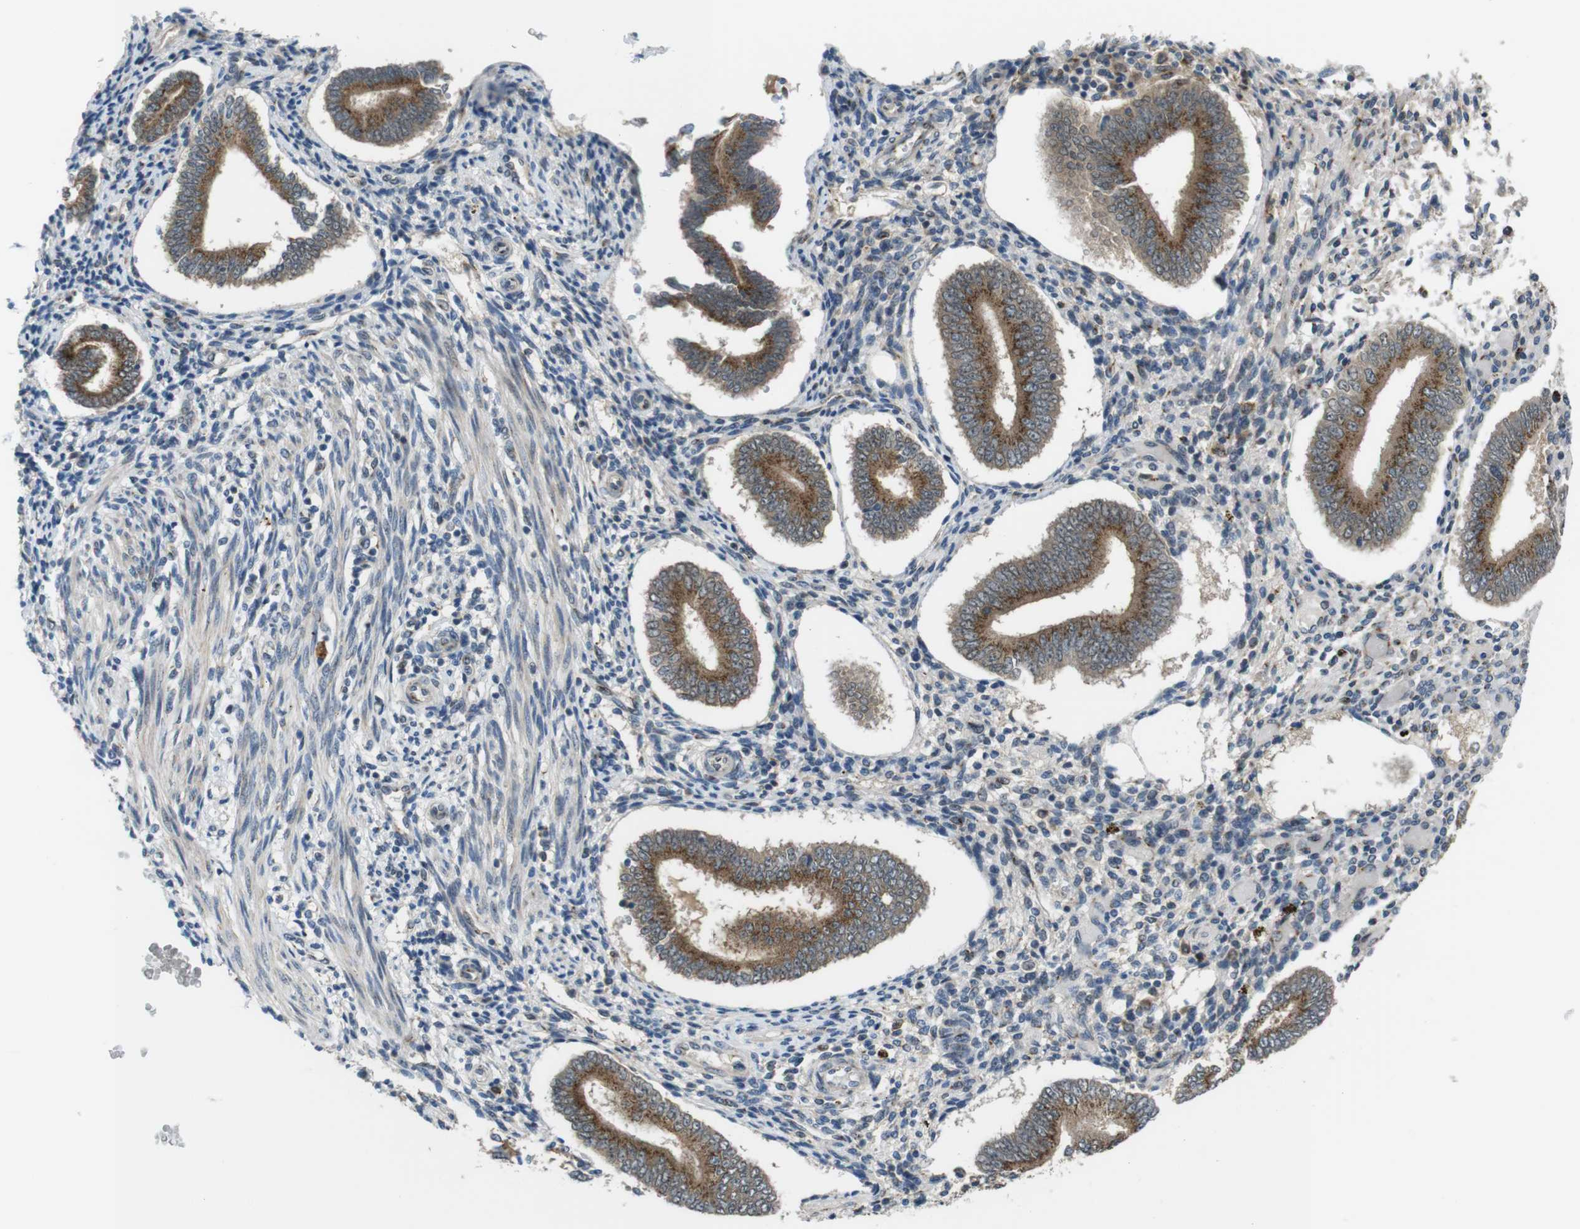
{"staining": {"intensity": "moderate", "quantity": "25%-75%", "location": "cytoplasmic/membranous"}, "tissue": "endometrium", "cell_type": "Cells in endometrial stroma", "image_type": "normal", "snomed": [{"axis": "morphology", "description": "Normal tissue, NOS"}, {"axis": "topography", "description": "Endometrium"}], "caption": "Protein staining reveals moderate cytoplasmic/membranous positivity in approximately 25%-75% of cells in endometrial stroma in benign endometrium. The staining is performed using DAB brown chromogen to label protein expression. The nuclei are counter-stained blue using hematoxylin.", "gene": "ZFPL1", "patient": {"sex": "female", "age": 42}}